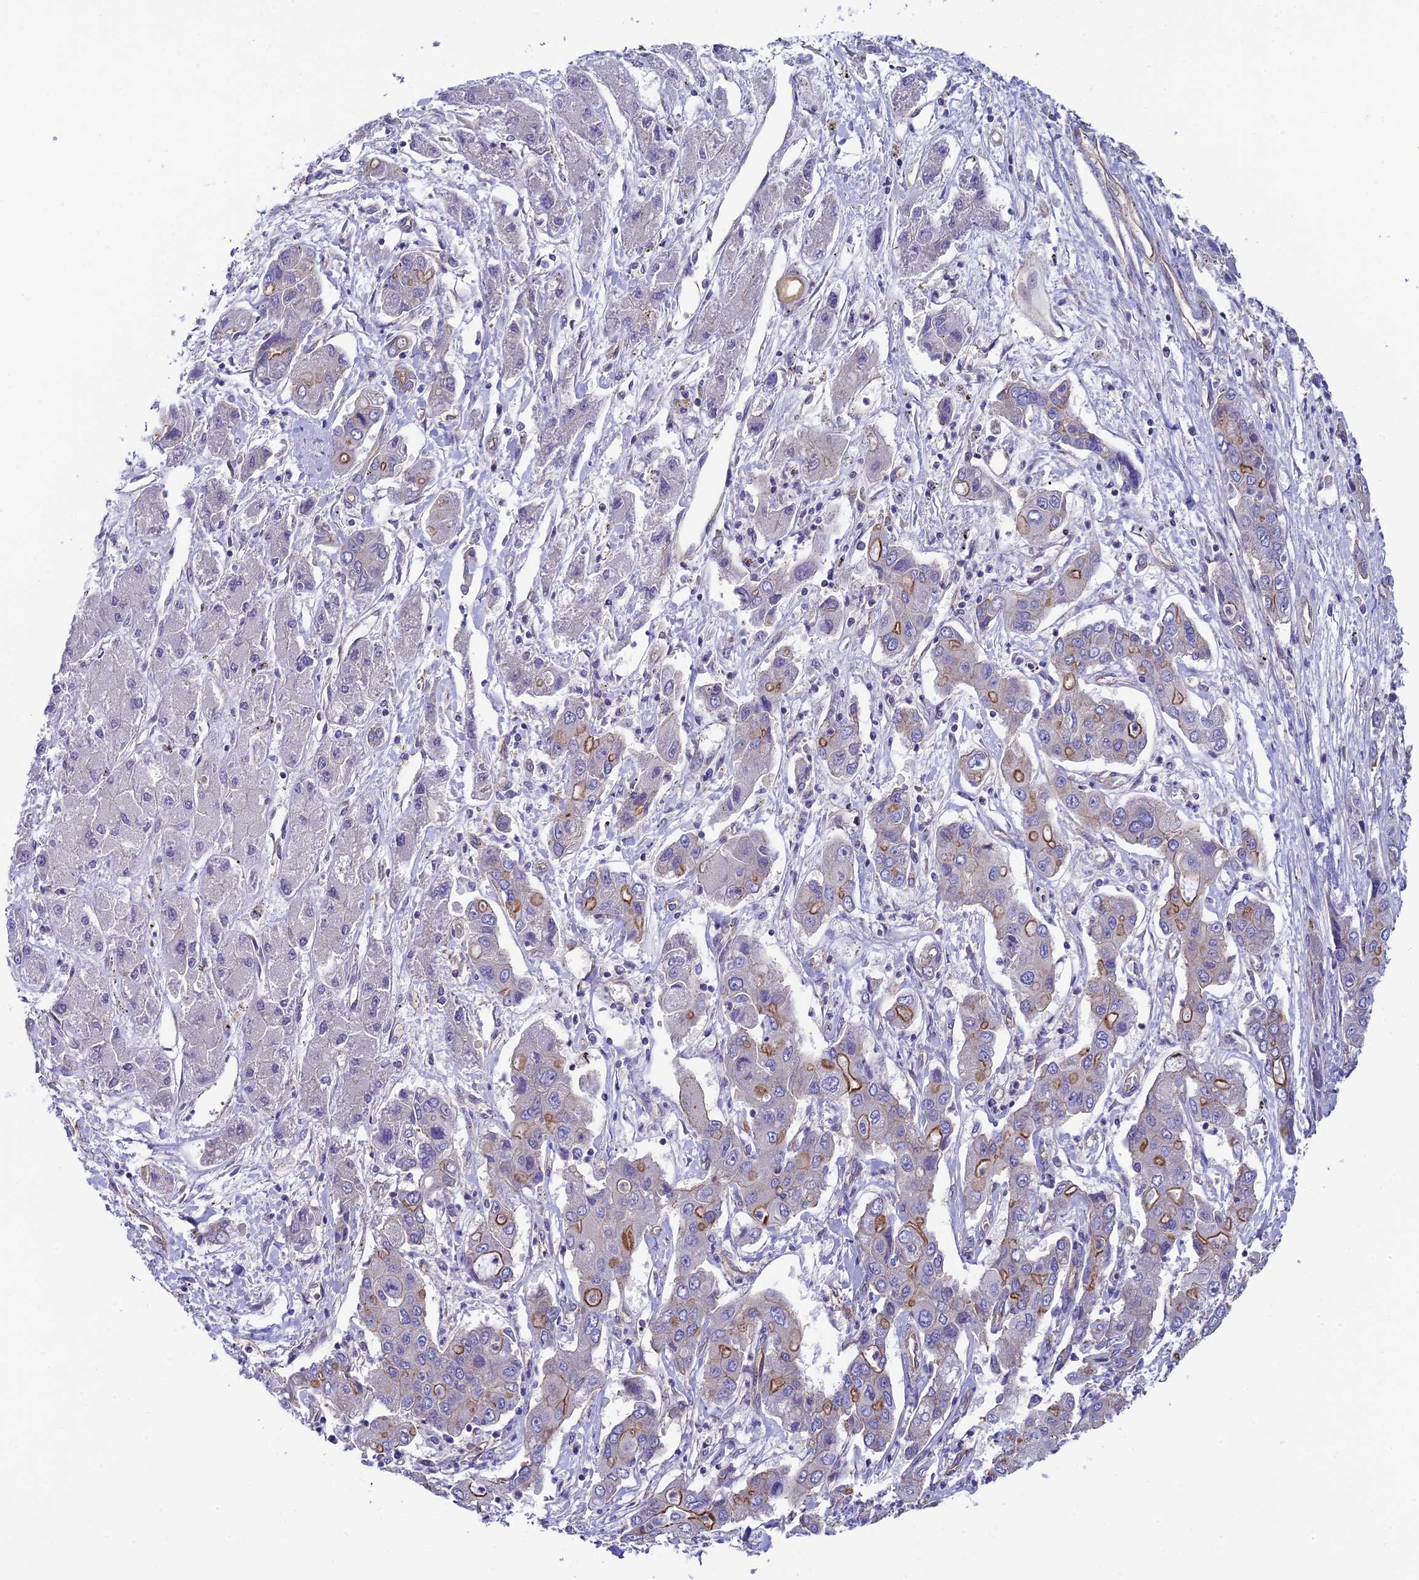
{"staining": {"intensity": "moderate", "quantity": "<25%", "location": "cytoplasmic/membranous"}, "tissue": "liver cancer", "cell_type": "Tumor cells", "image_type": "cancer", "snomed": [{"axis": "morphology", "description": "Cholangiocarcinoma"}, {"axis": "topography", "description": "Liver"}], "caption": "Human liver cholangiocarcinoma stained with a brown dye displays moderate cytoplasmic/membranous positive positivity in approximately <25% of tumor cells.", "gene": "PPFIA3", "patient": {"sex": "male", "age": 67}}